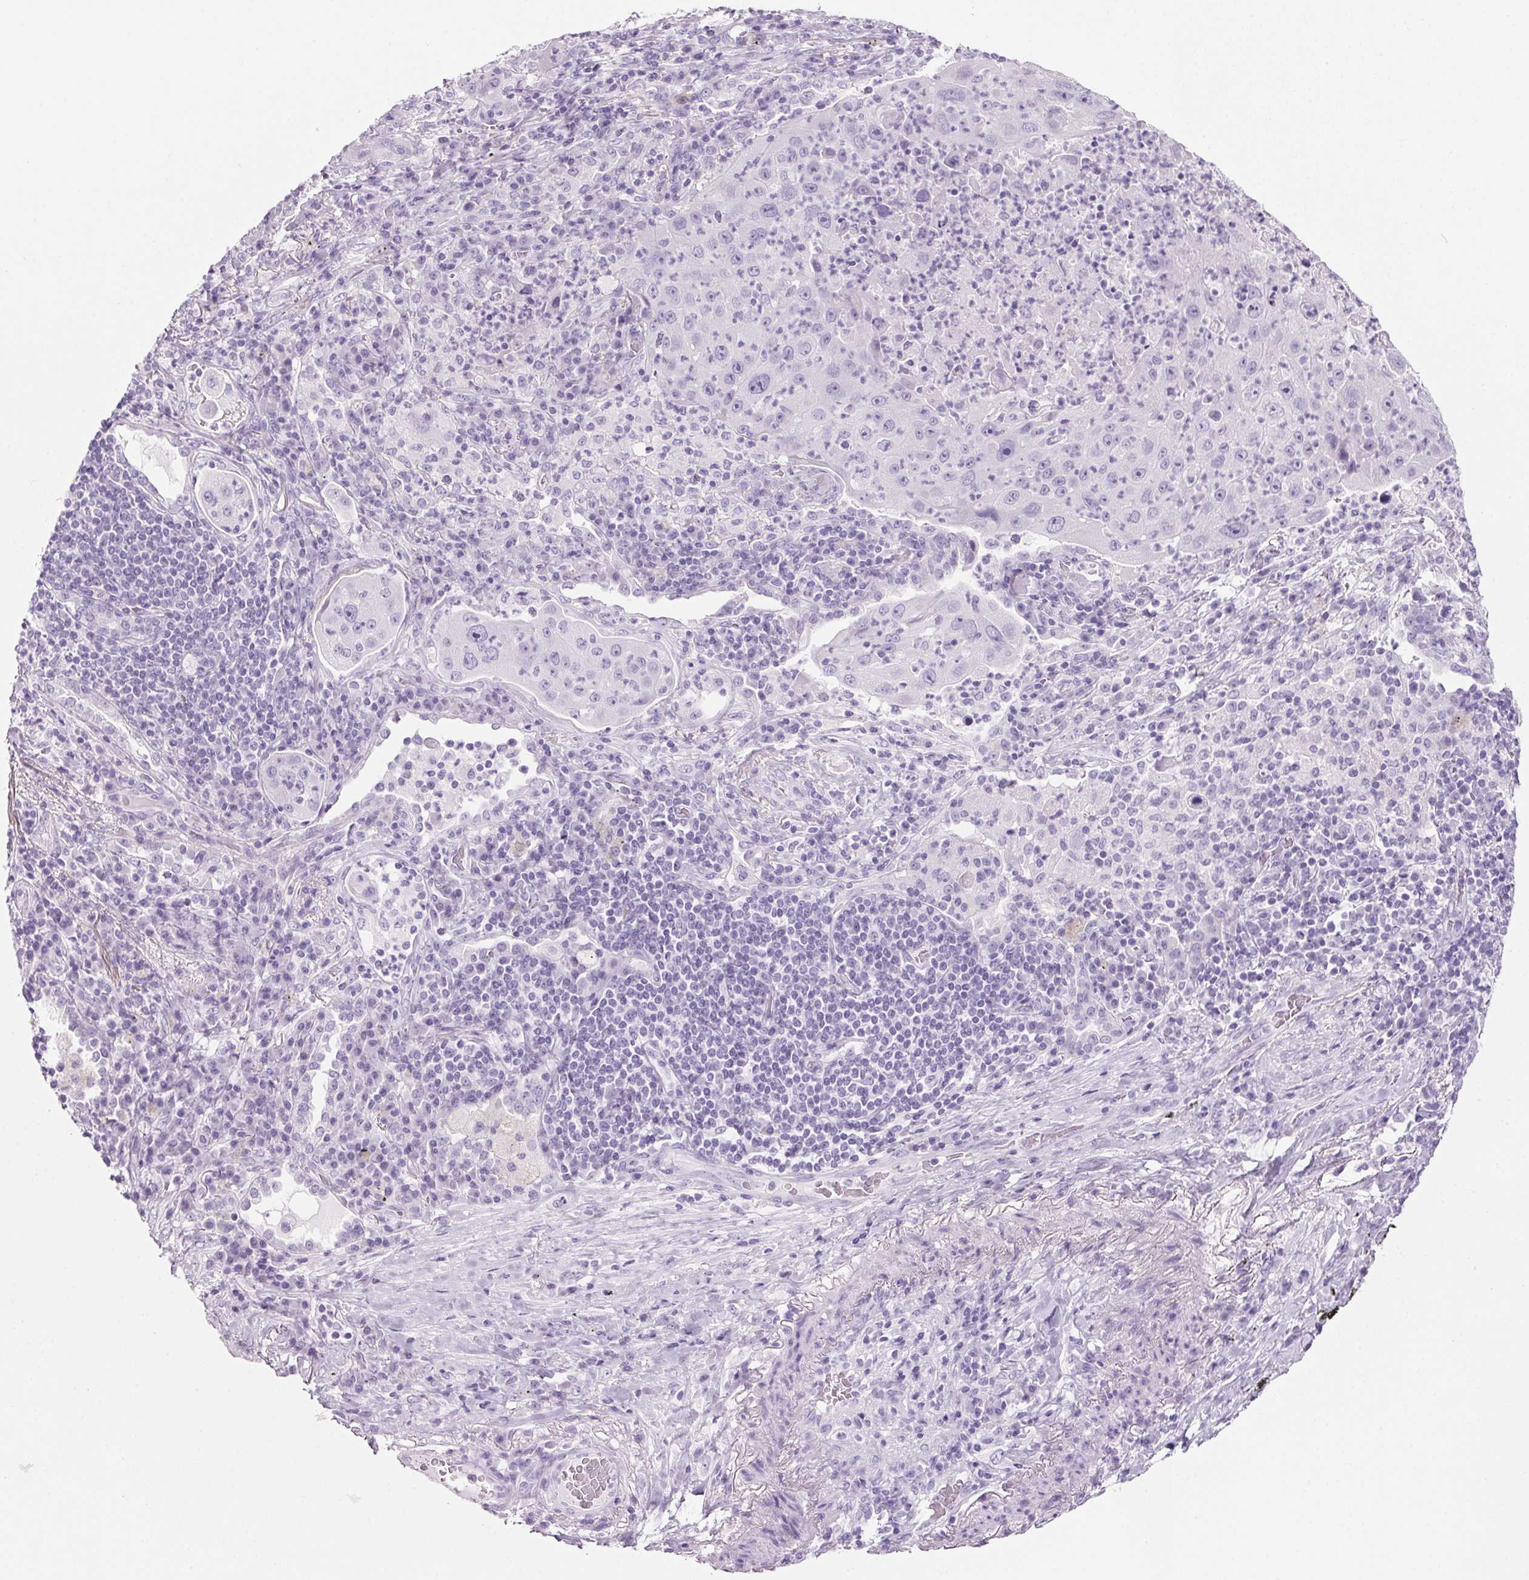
{"staining": {"intensity": "negative", "quantity": "none", "location": "none"}, "tissue": "lung cancer", "cell_type": "Tumor cells", "image_type": "cancer", "snomed": [{"axis": "morphology", "description": "Squamous cell carcinoma, NOS"}, {"axis": "topography", "description": "Lung"}], "caption": "Immunohistochemistry of human lung cancer (squamous cell carcinoma) reveals no positivity in tumor cells. Brightfield microscopy of immunohistochemistry stained with DAB (brown) and hematoxylin (blue), captured at high magnification.", "gene": "PPP1R1A", "patient": {"sex": "female", "age": 59}}